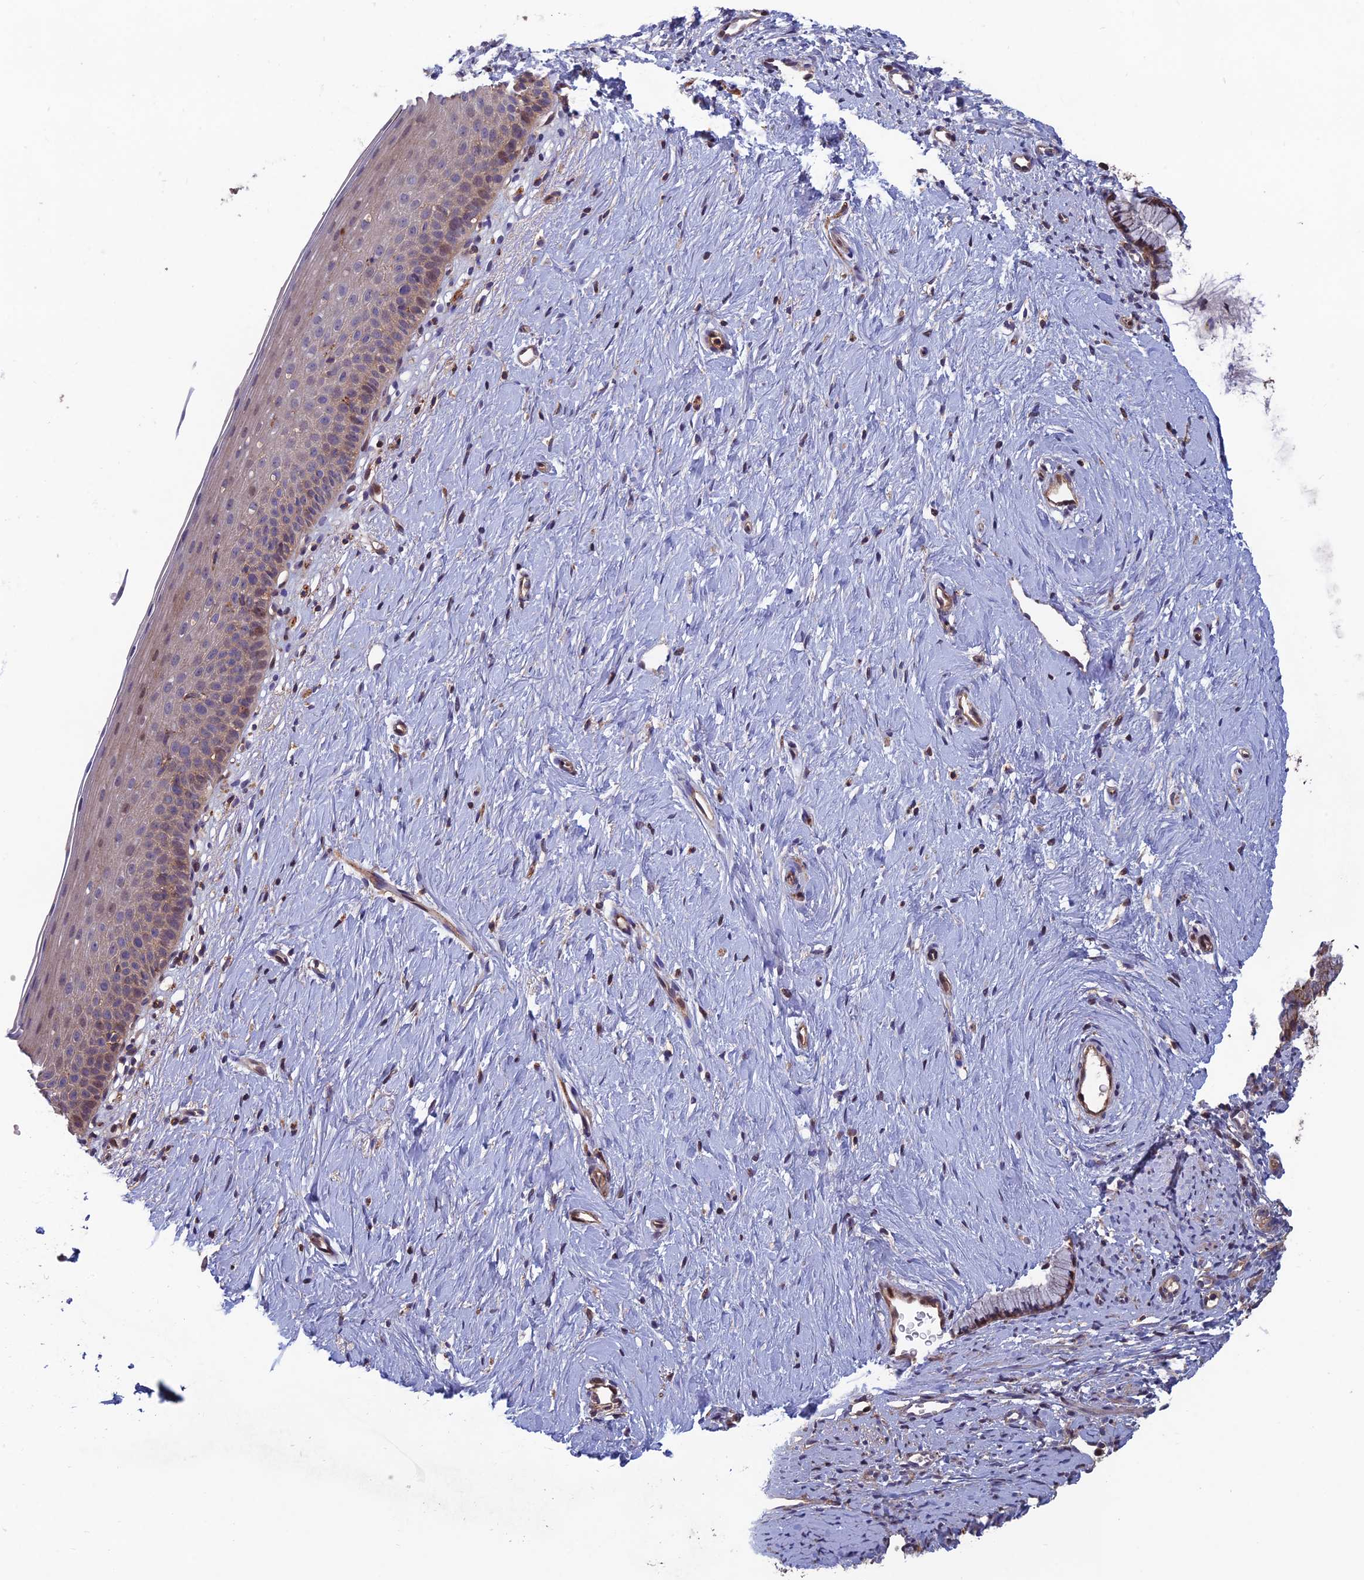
{"staining": {"intensity": "moderate", "quantity": ">75%", "location": "cytoplasmic/membranous"}, "tissue": "cervix", "cell_type": "Glandular cells", "image_type": "normal", "snomed": [{"axis": "morphology", "description": "Normal tissue, NOS"}, {"axis": "topography", "description": "Cervix"}], "caption": "Immunohistochemistry staining of normal cervix, which shows medium levels of moderate cytoplasmic/membranous staining in about >75% of glandular cells indicating moderate cytoplasmic/membranous protein staining. The staining was performed using DAB (3,3'-diaminobenzidine) (brown) for protein detection and nuclei were counterstained in hematoxylin (blue).", "gene": "C15orf62", "patient": {"sex": "female", "age": 57}}